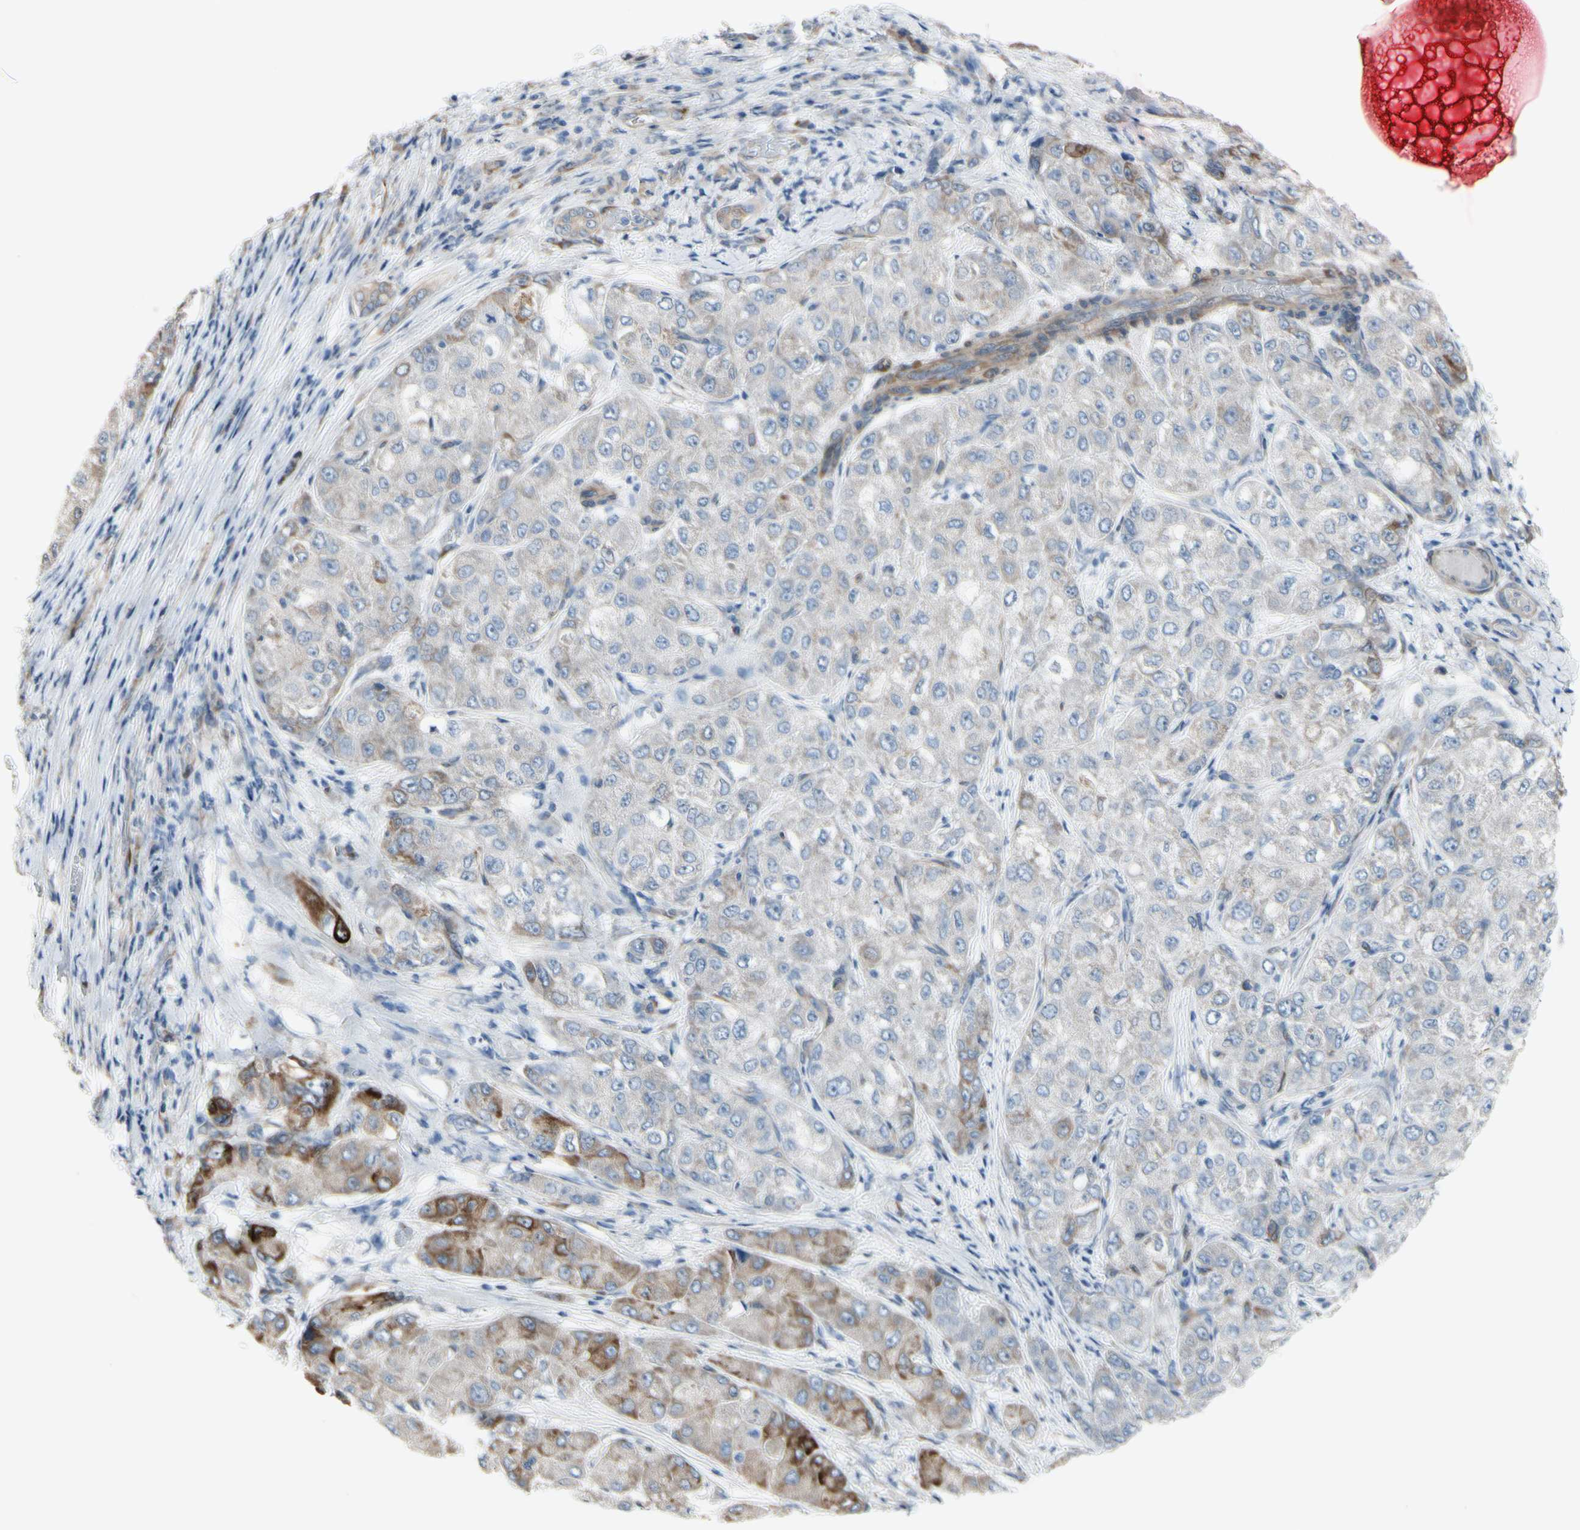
{"staining": {"intensity": "moderate", "quantity": "<25%", "location": "cytoplasmic/membranous"}, "tissue": "liver cancer", "cell_type": "Tumor cells", "image_type": "cancer", "snomed": [{"axis": "morphology", "description": "Carcinoma, Hepatocellular, NOS"}, {"axis": "topography", "description": "Liver"}], "caption": "Human liver cancer (hepatocellular carcinoma) stained with a protein marker exhibits moderate staining in tumor cells.", "gene": "MAP2", "patient": {"sex": "male", "age": 80}}